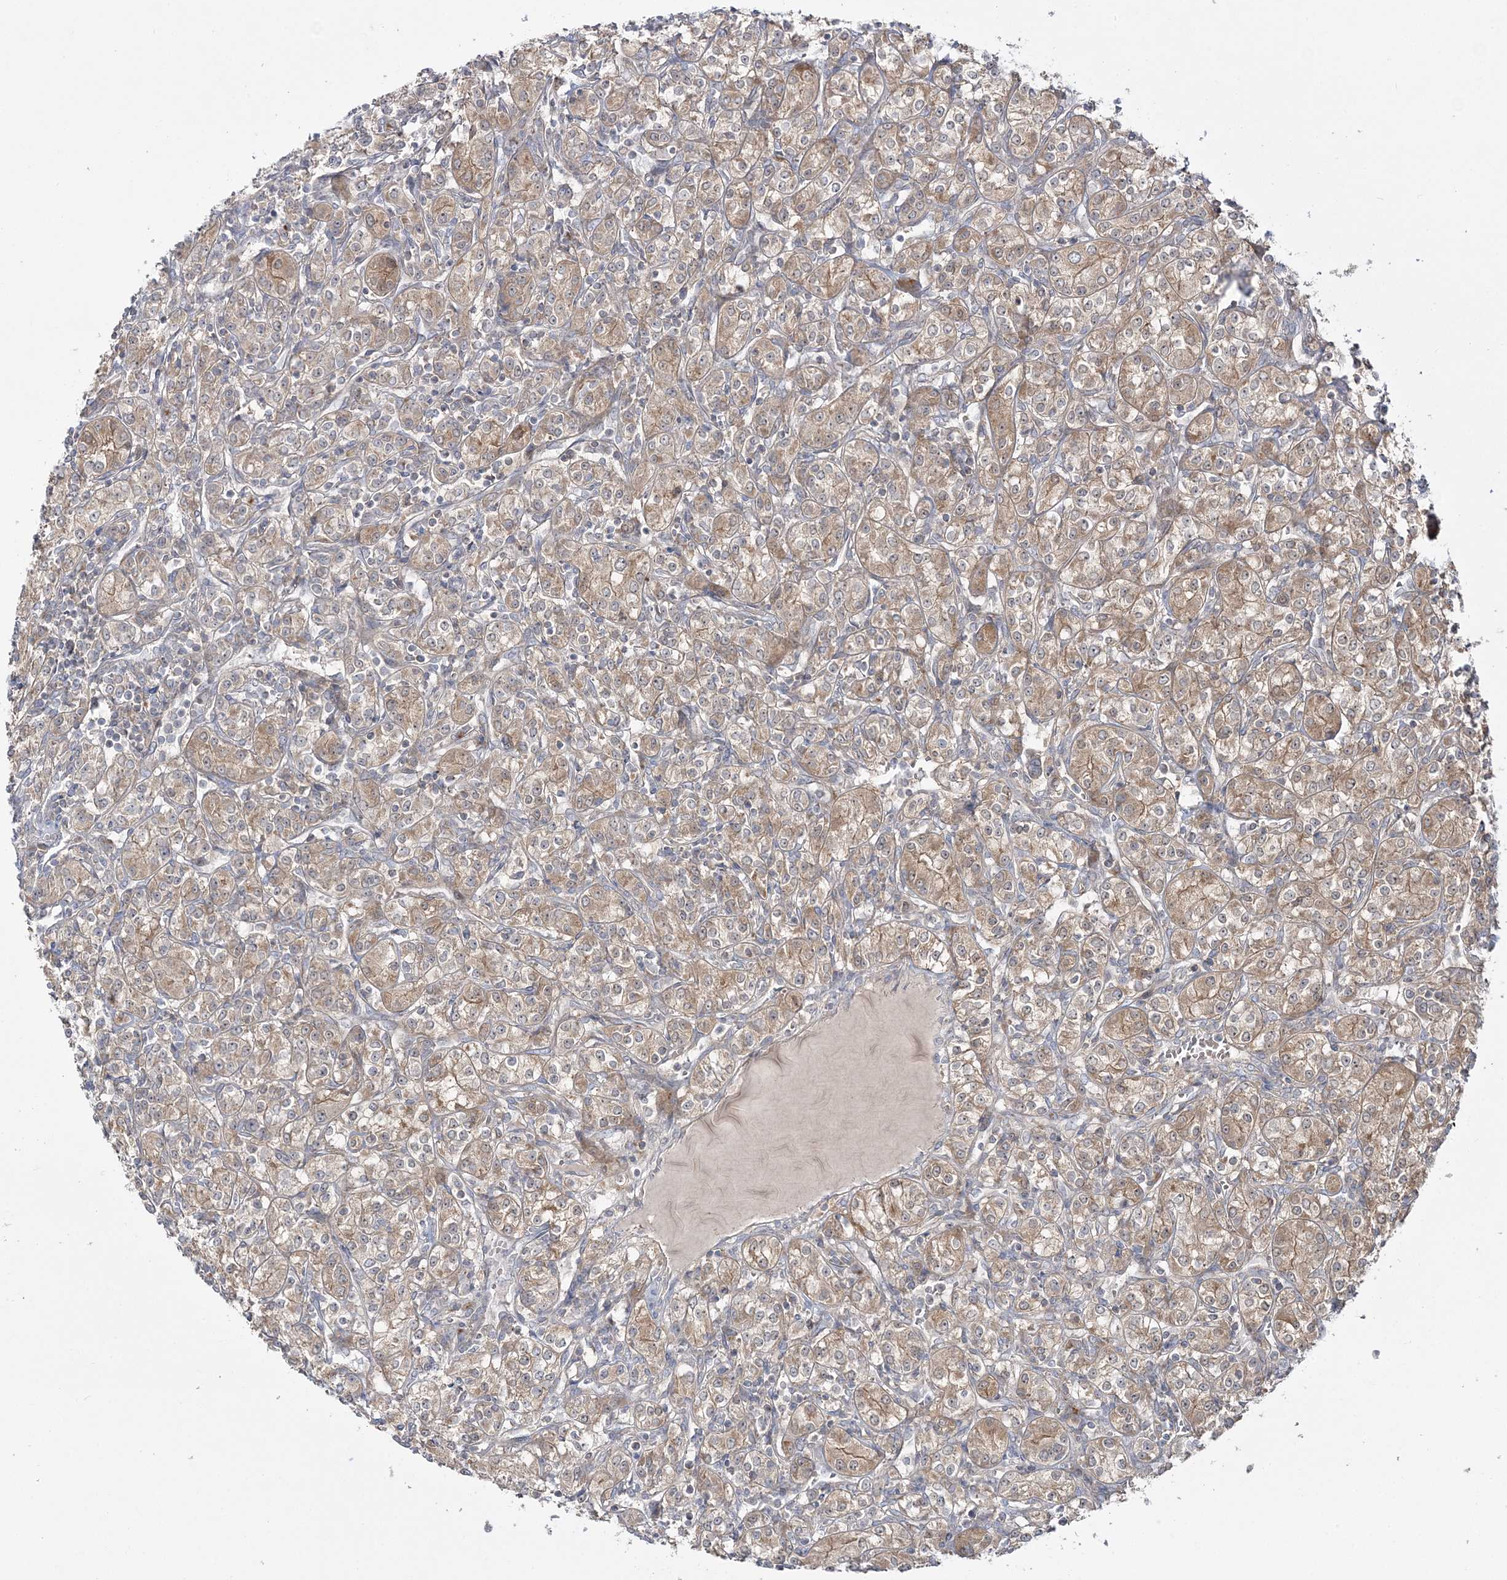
{"staining": {"intensity": "weak", "quantity": ">75%", "location": "cytoplasmic/membranous"}, "tissue": "renal cancer", "cell_type": "Tumor cells", "image_type": "cancer", "snomed": [{"axis": "morphology", "description": "Adenocarcinoma, NOS"}, {"axis": "topography", "description": "Kidney"}], "caption": "Approximately >75% of tumor cells in renal cancer display weak cytoplasmic/membranous protein expression as visualized by brown immunohistochemical staining.", "gene": "MOCS2", "patient": {"sex": "male", "age": 77}}